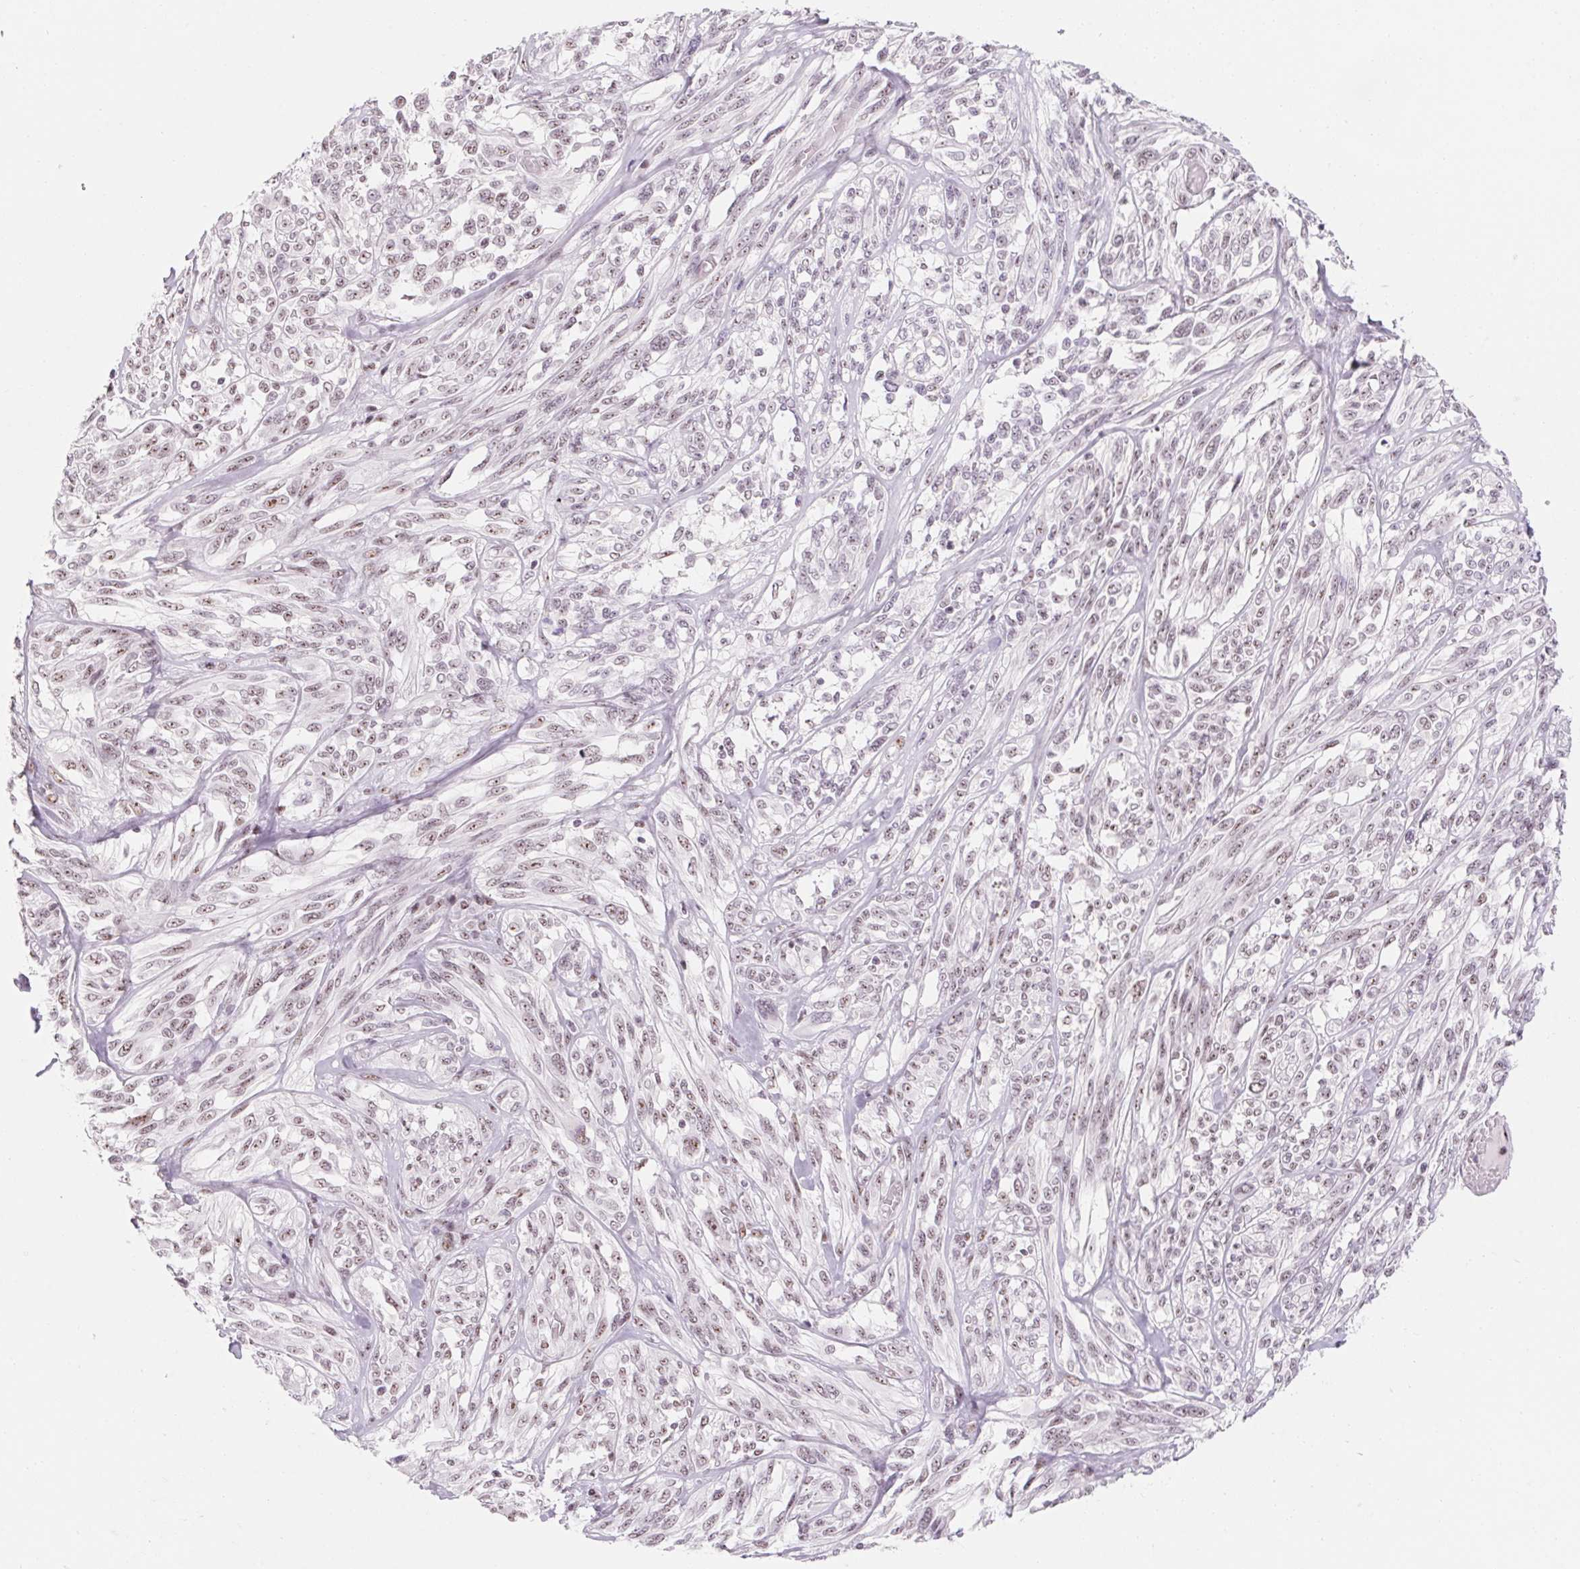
{"staining": {"intensity": "weak", "quantity": "<25%", "location": "nuclear"}, "tissue": "melanoma", "cell_type": "Tumor cells", "image_type": "cancer", "snomed": [{"axis": "morphology", "description": "Malignant melanoma, NOS"}, {"axis": "topography", "description": "Skin"}], "caption": "An immunohistochemistry (IHC) photomicrograph of malignant melanoma is shown. There is no staining in tumor cells of malignant melanoma.", "gene": "ZIC4", "patient": {"sex": "female", "age": 91}}